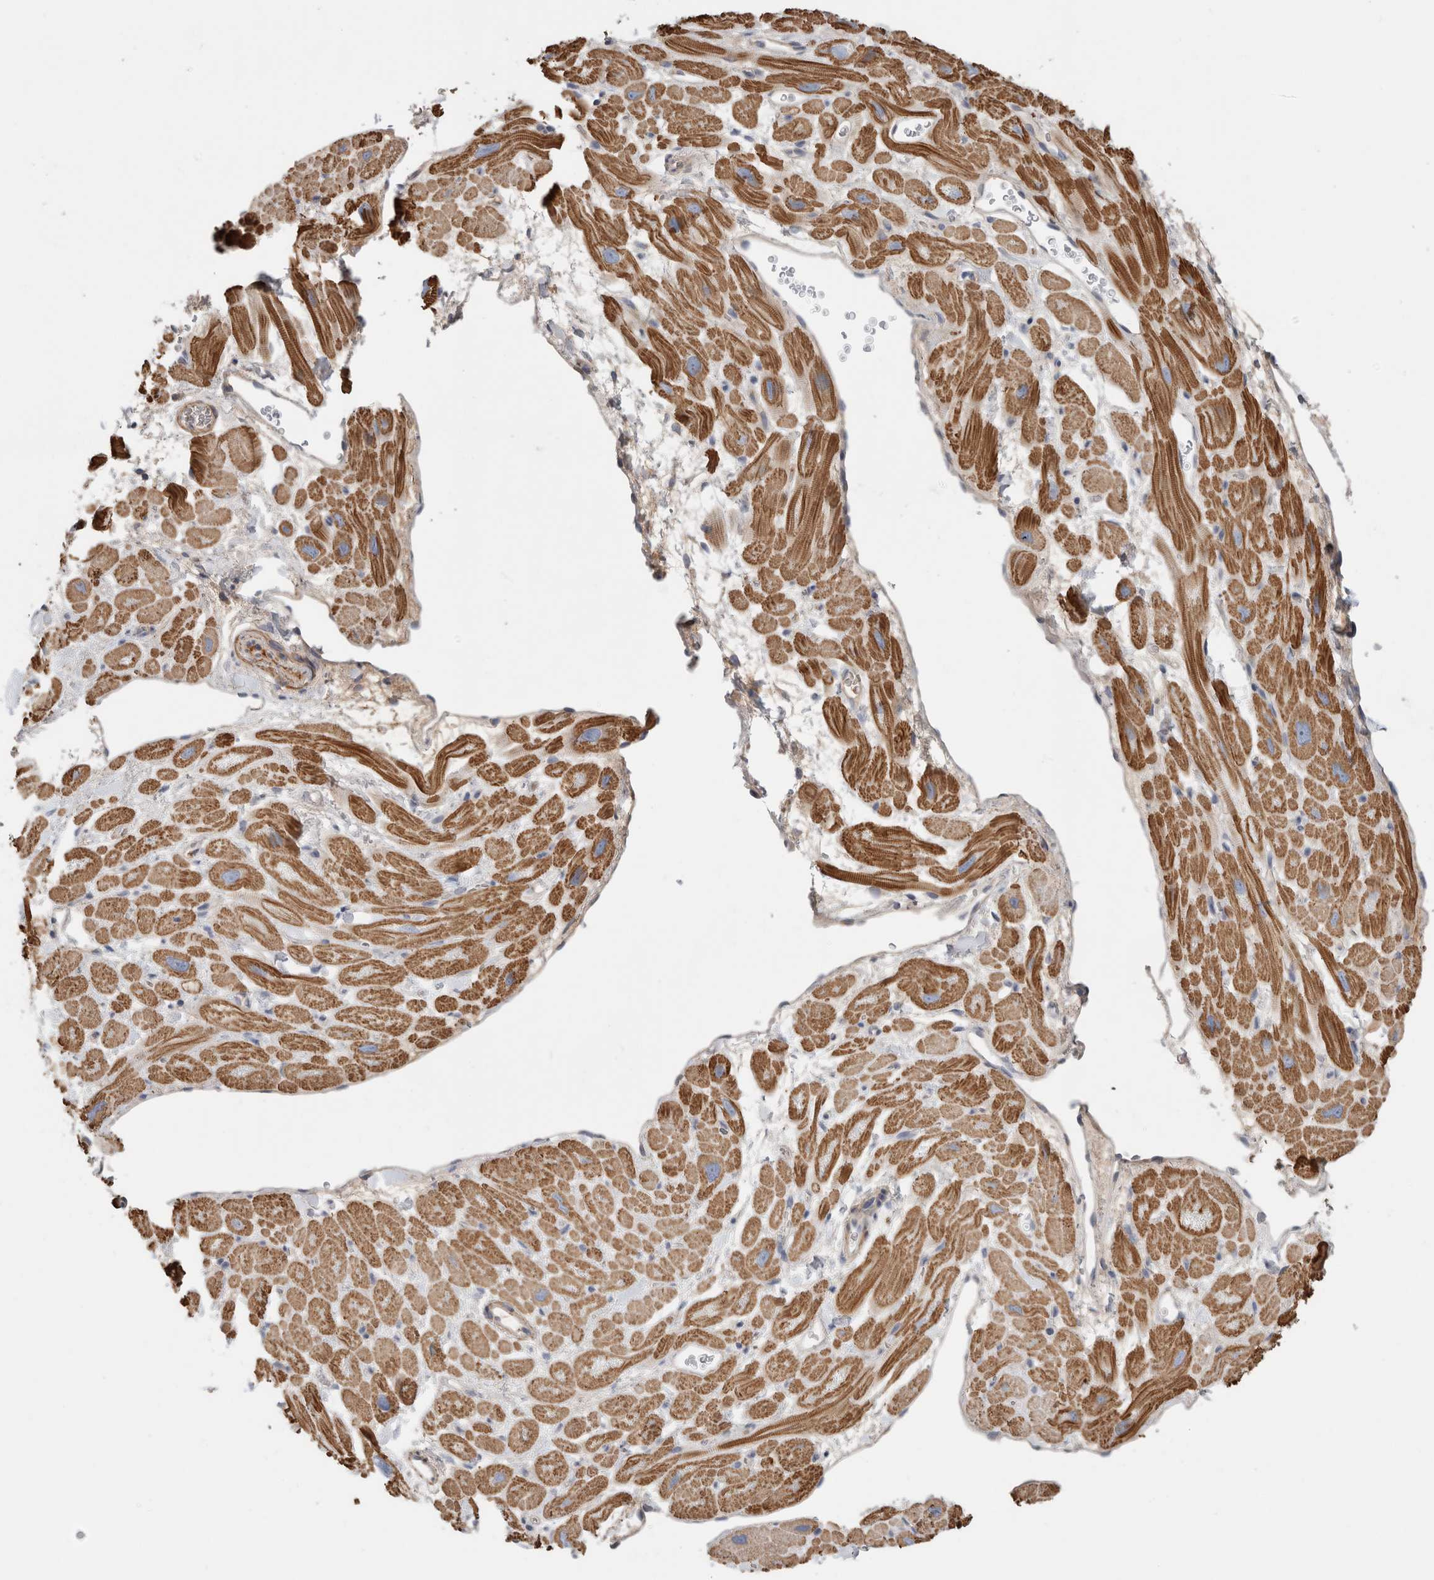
{"staining": {"intensity": "moderate", "quantity": ">75%", "location": "cytoplasmic/membranous"}, "tissue": "heart muscle", "cell_type": "Cardiomyocytes", "image_type": "normal", "snomed": [{"axis": "morphology", "description": "Normal tissue, NOS"}, {"axis": "topography", "description": "Heart"}], "caption": "IHC micrograph of benign heart muscle: human heart muscle stained using immunohistochemistry (IHC) shows medium levels of moderate protein expression localized specifically in the cytoplasmic/membranous of cardiomyocytes, appearing as a cytoplasmic/membranous brown color.", "gene": "CFI", "patient": {"sex": "male", "age": 49}}